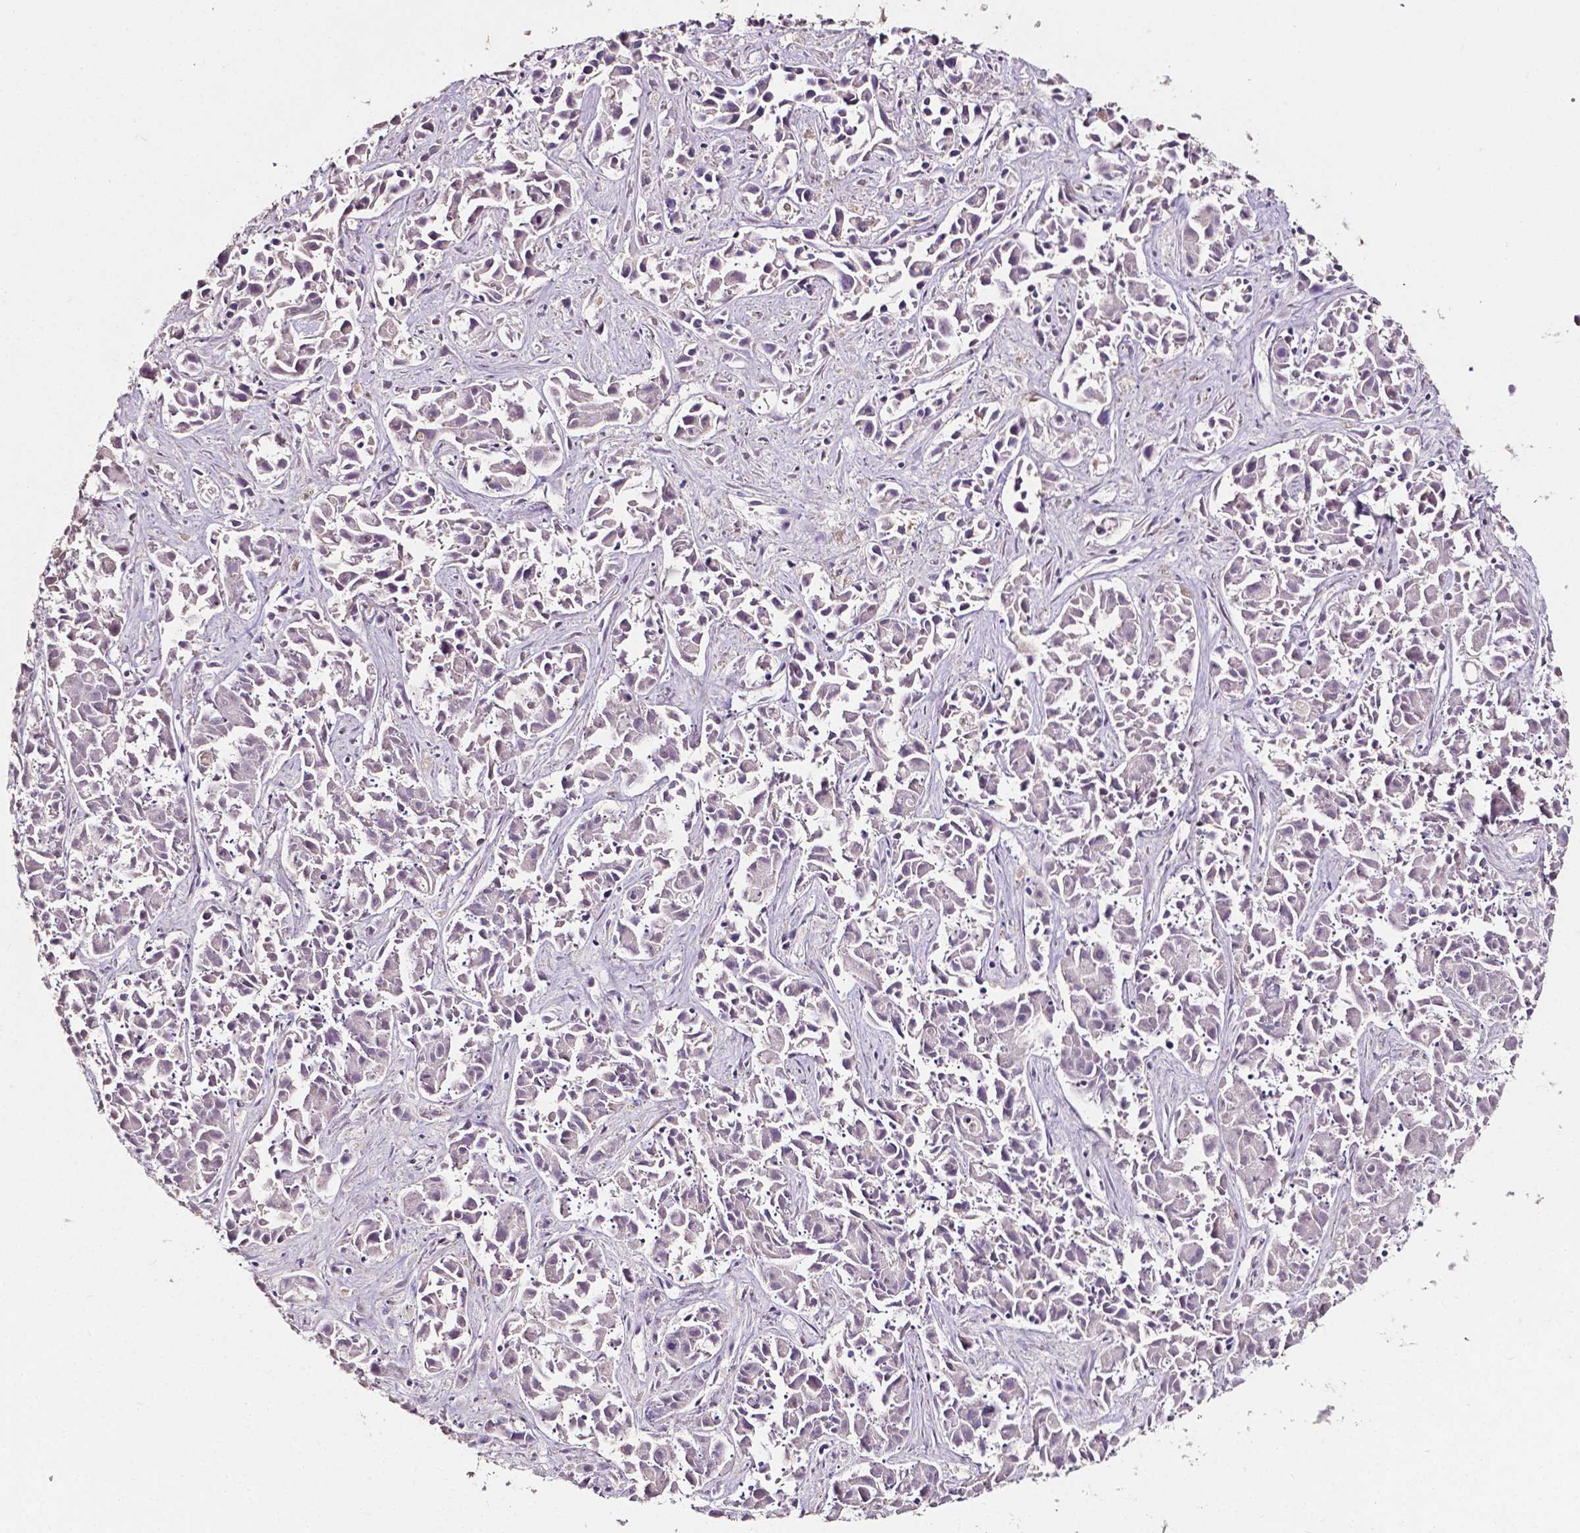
{"staining": {"intensity": "negative", "quantity": "none", "location": "none"}, "tissue": "liver cancer", "cell_type": "Tumor cells", "image_type": "cancer", "snomed": [{"axis": "morphology", "description": "Cholangiocarcinoma"}, {"axis": "topography", "description": "Liver"}], "caption": "The histopathology image demonstrates no significant expression in tumor cells of liver cancer (cholangiocarcinoma).", "gene": "PSAT1", "patient": {"sex": "female", "age": 81}}